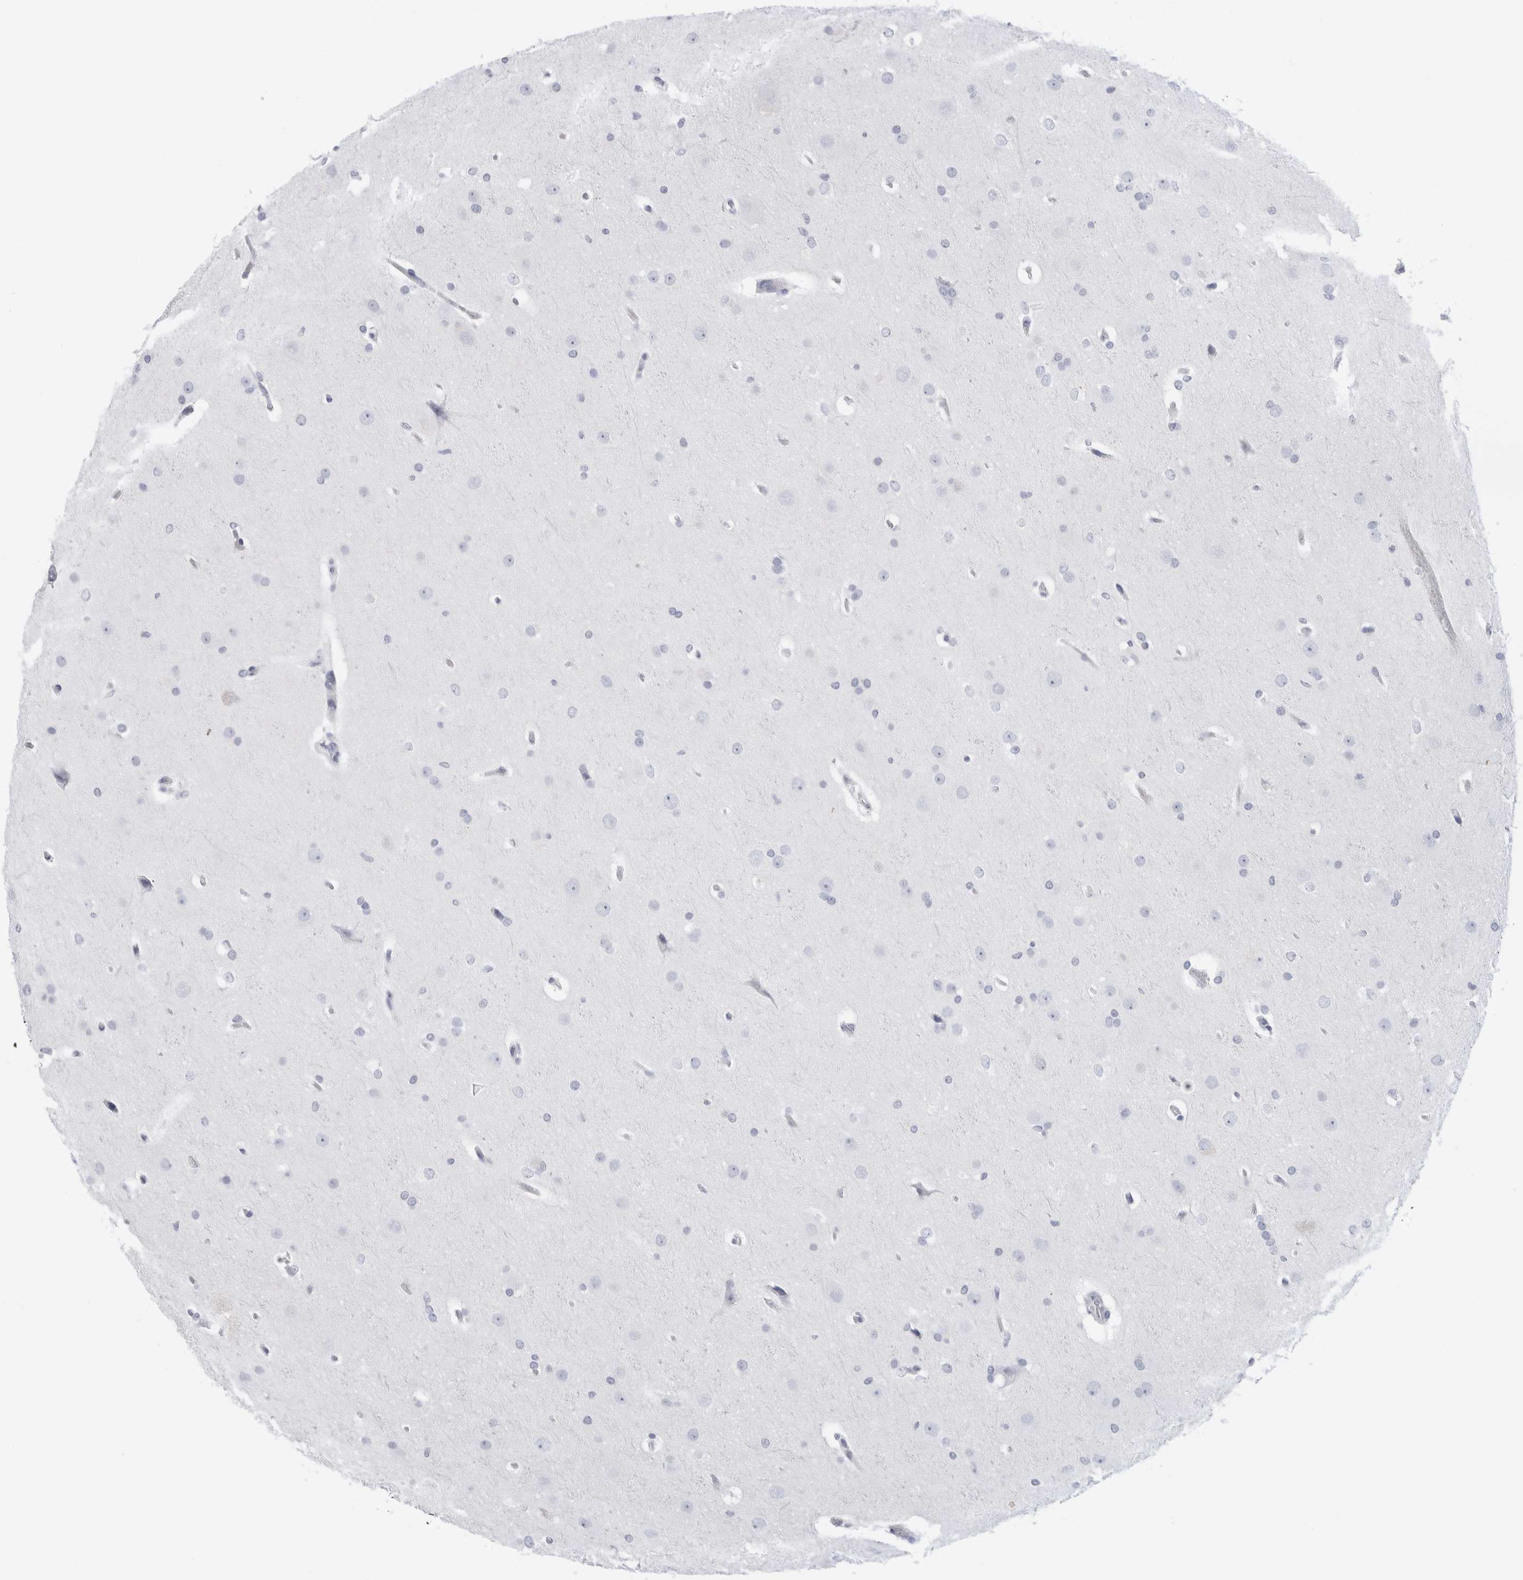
{"staining": {"intensity": "negative", "quantity": "none", "location": "none"}, "tissue": "glioma", "cell_type": "Tumor cells", "image_type": "cancer", "snomed": [{"axis": "morphology", "description": "Glioma, malignant, Low grade"}, {"axis": "topography", "description": "Brain"}], "caption": "A micrograph of human low-grade glioma (malignant) is negative for staining in tumor cells.", "gene": "MUC15", "patient": {"sex": "female", "age": 37}}